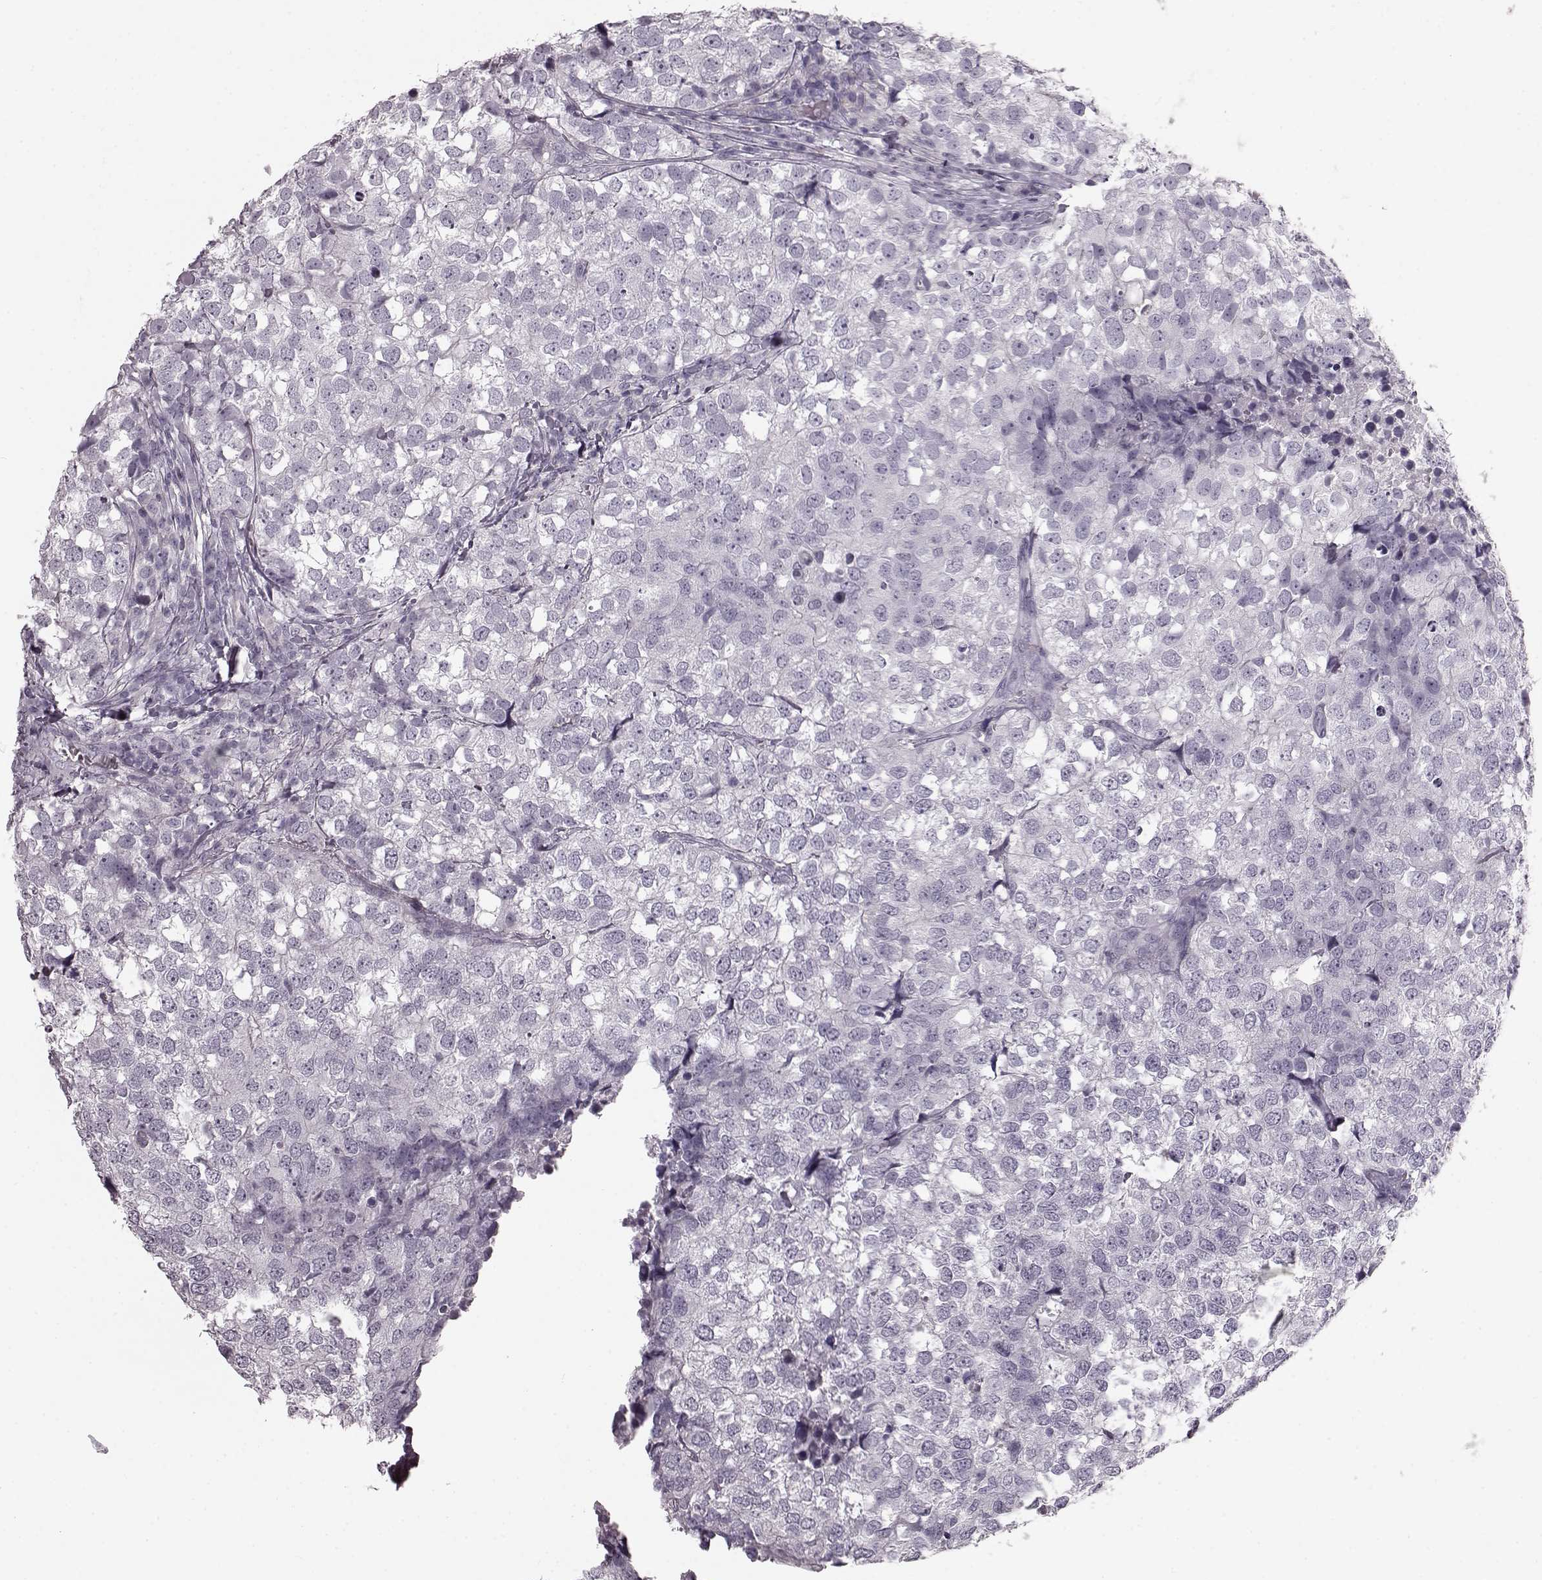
{"staining": {"intensity": "negative", "quantity": "none", "location": "none"}, "tissue": "breast cancer", "cell_type": "Tumor cells", "image_type": "cancer", "snomed": [{"axis": "morphology", "description": "Duct carcinoma"}, {"axis": "topography", "description": "Breast"}], "caption": "IHC micrograph of breast cancer (invasive ductal carcinoma) stained for a protein (brown), which demonstrates no staining in tumor cells. (DAB (3,3'-diaminobenzidine) immunohistochemistry with hematoxylin counter stain).", "gene": "CRYBA2", "patient": {"sex": "female", "age": 30}}